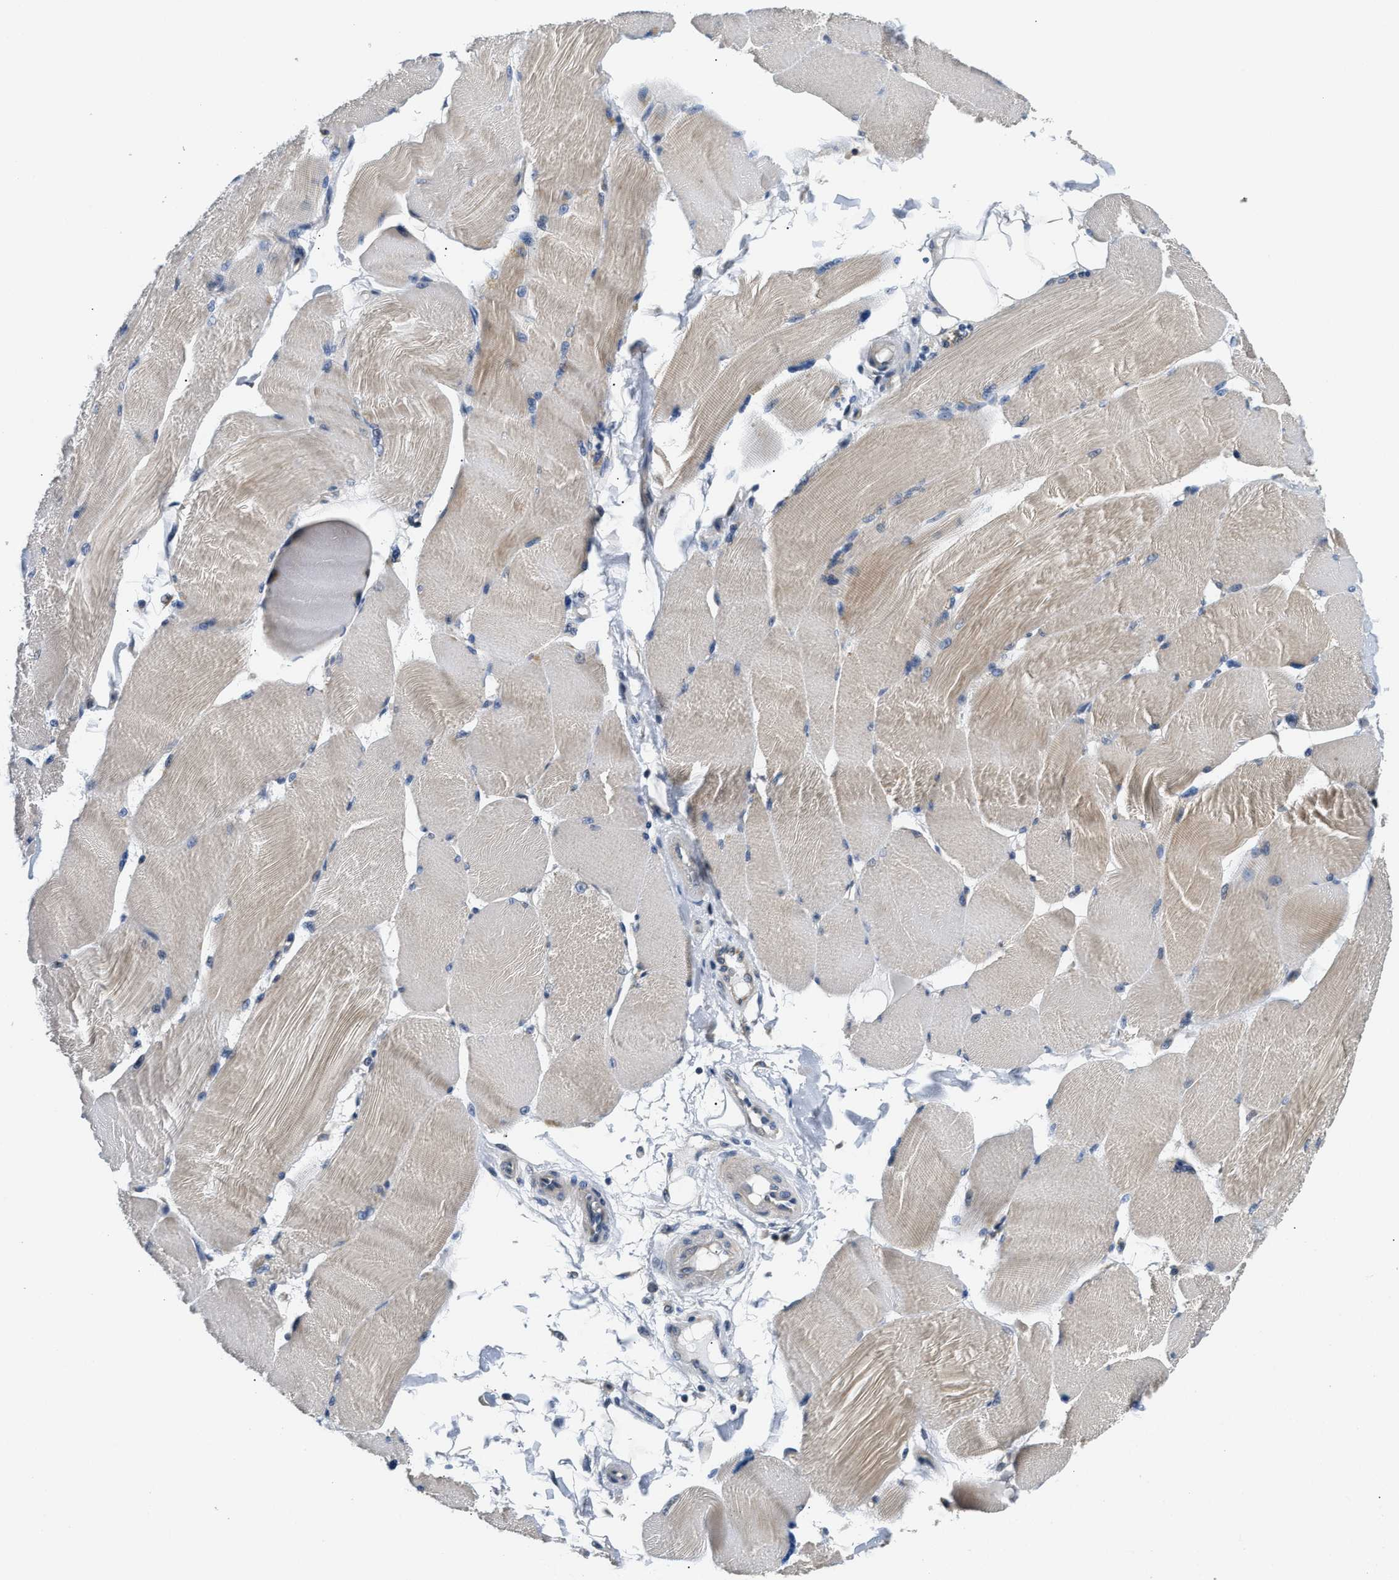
{"staining": {"intensity": "weak", "quantity": ">75%", "location": "cytoplasmic/membranous"}, "tissue": "skeletal muscle", "cell_type": "Myocytes", "image_type": "normal", "snomed": [{"axis": "morphology", "description": "Normal tissue, NOS"}, {"axis": "topography", "description": "Skin"}, {"axis": "topography", "description": "Skeletal muscle"}], "caption": "Normal skeletal muscle displays weak cytoplasmic/membranous expression in about >75% of myocytes (Stains: DAB in brown, nuclei in blue, Microscopy: brightfield microscopy at high magnification)..", "gene": "CLGN", "patient": {"sex": "male", "age": 83}}